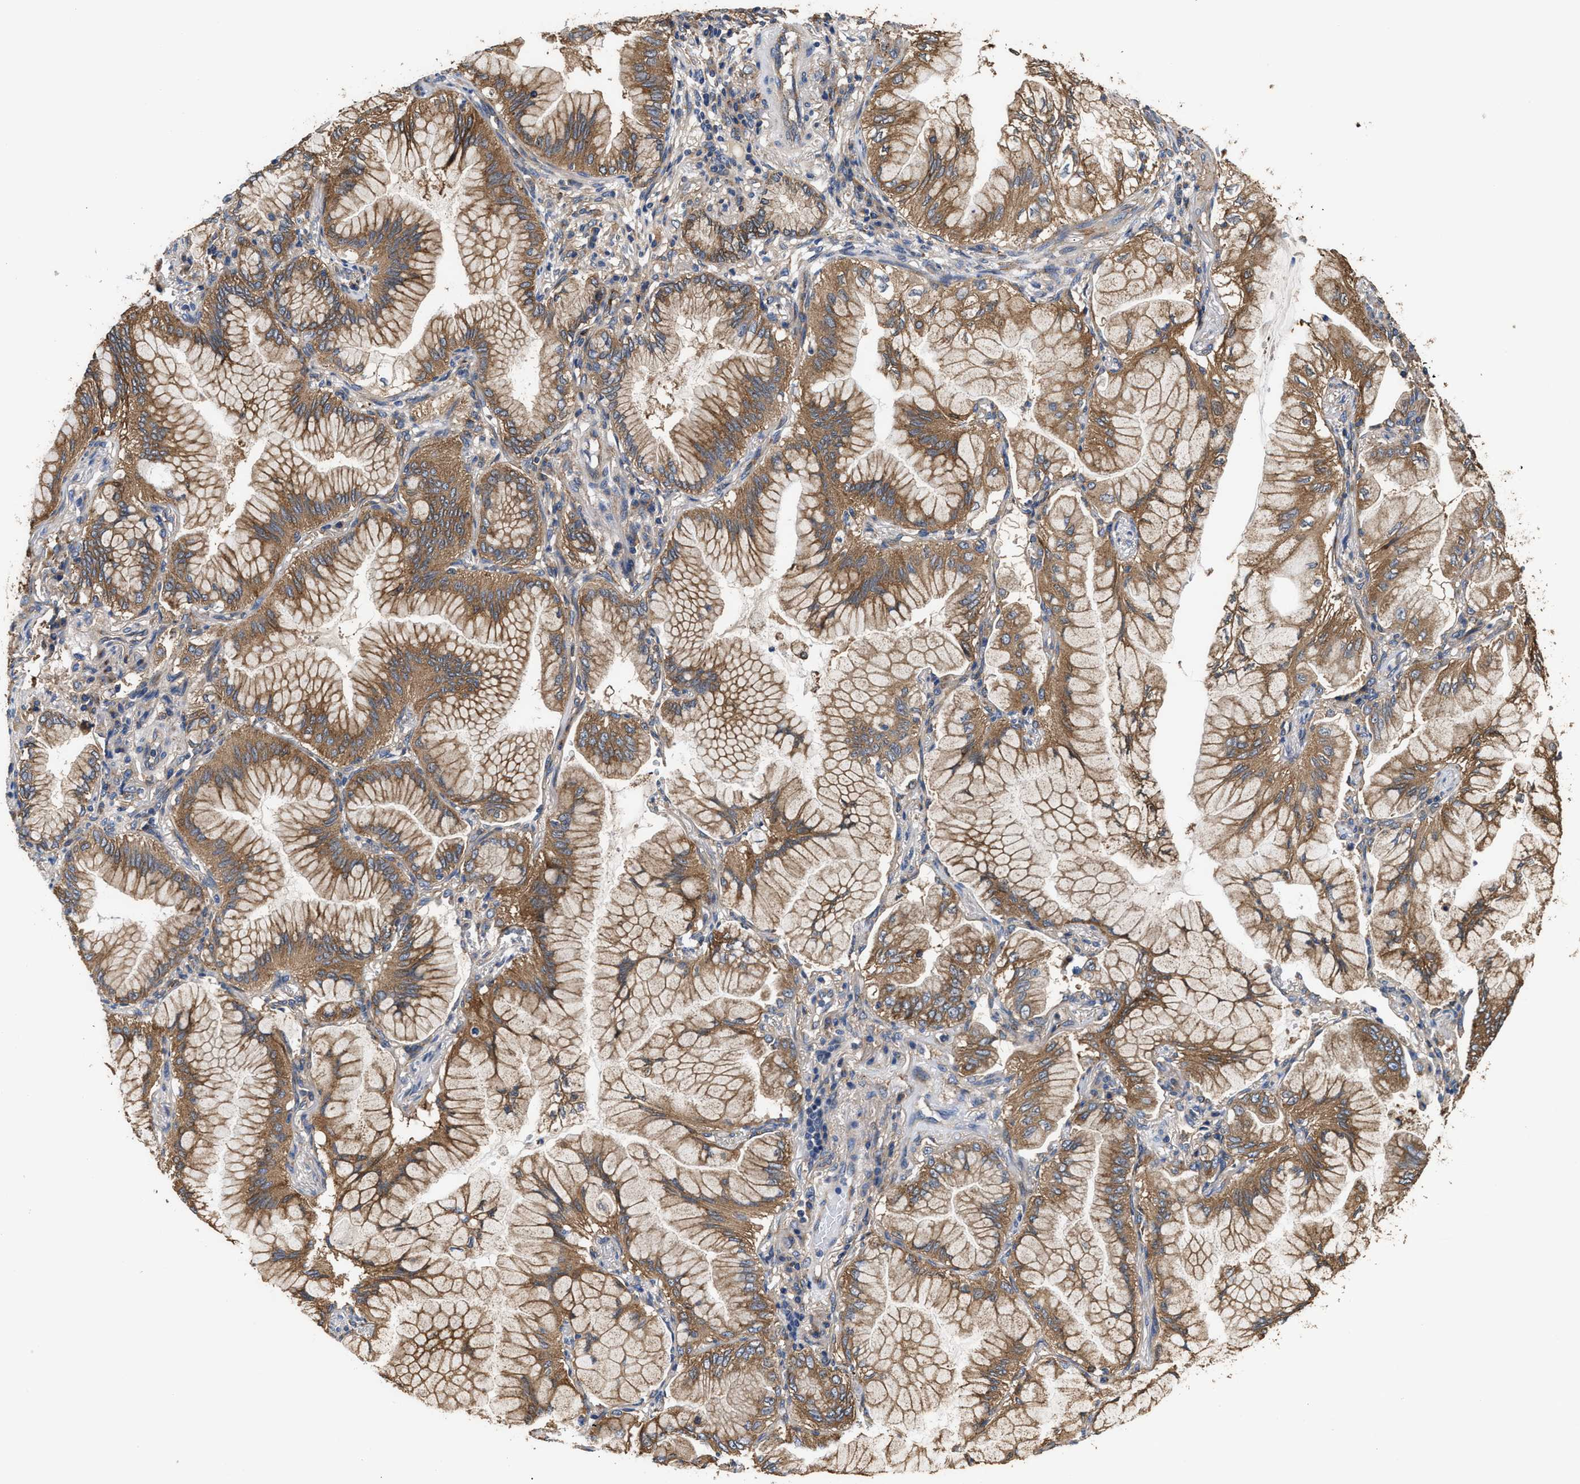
{"staining": {"intensity": "moderate", "quantity": ">75%", "location": "cytoplasmic/membranous"}, "tissue": "lung cancer", "cell_type": "Tumor cells", "image_type": "cancer", "snomed": [{"axis": "morphology", "description": "Adenocarcinoma, NOS"}, {"axis": "topography", "description": "Lung"}], "caption": "Lung cancer (adenocarcinoma) stained for a protein shows moderate cytoplasmic/membranous positivity in tumor cells.", "gene": "KLB", "patient": {"sex": "female", "age": 70}}